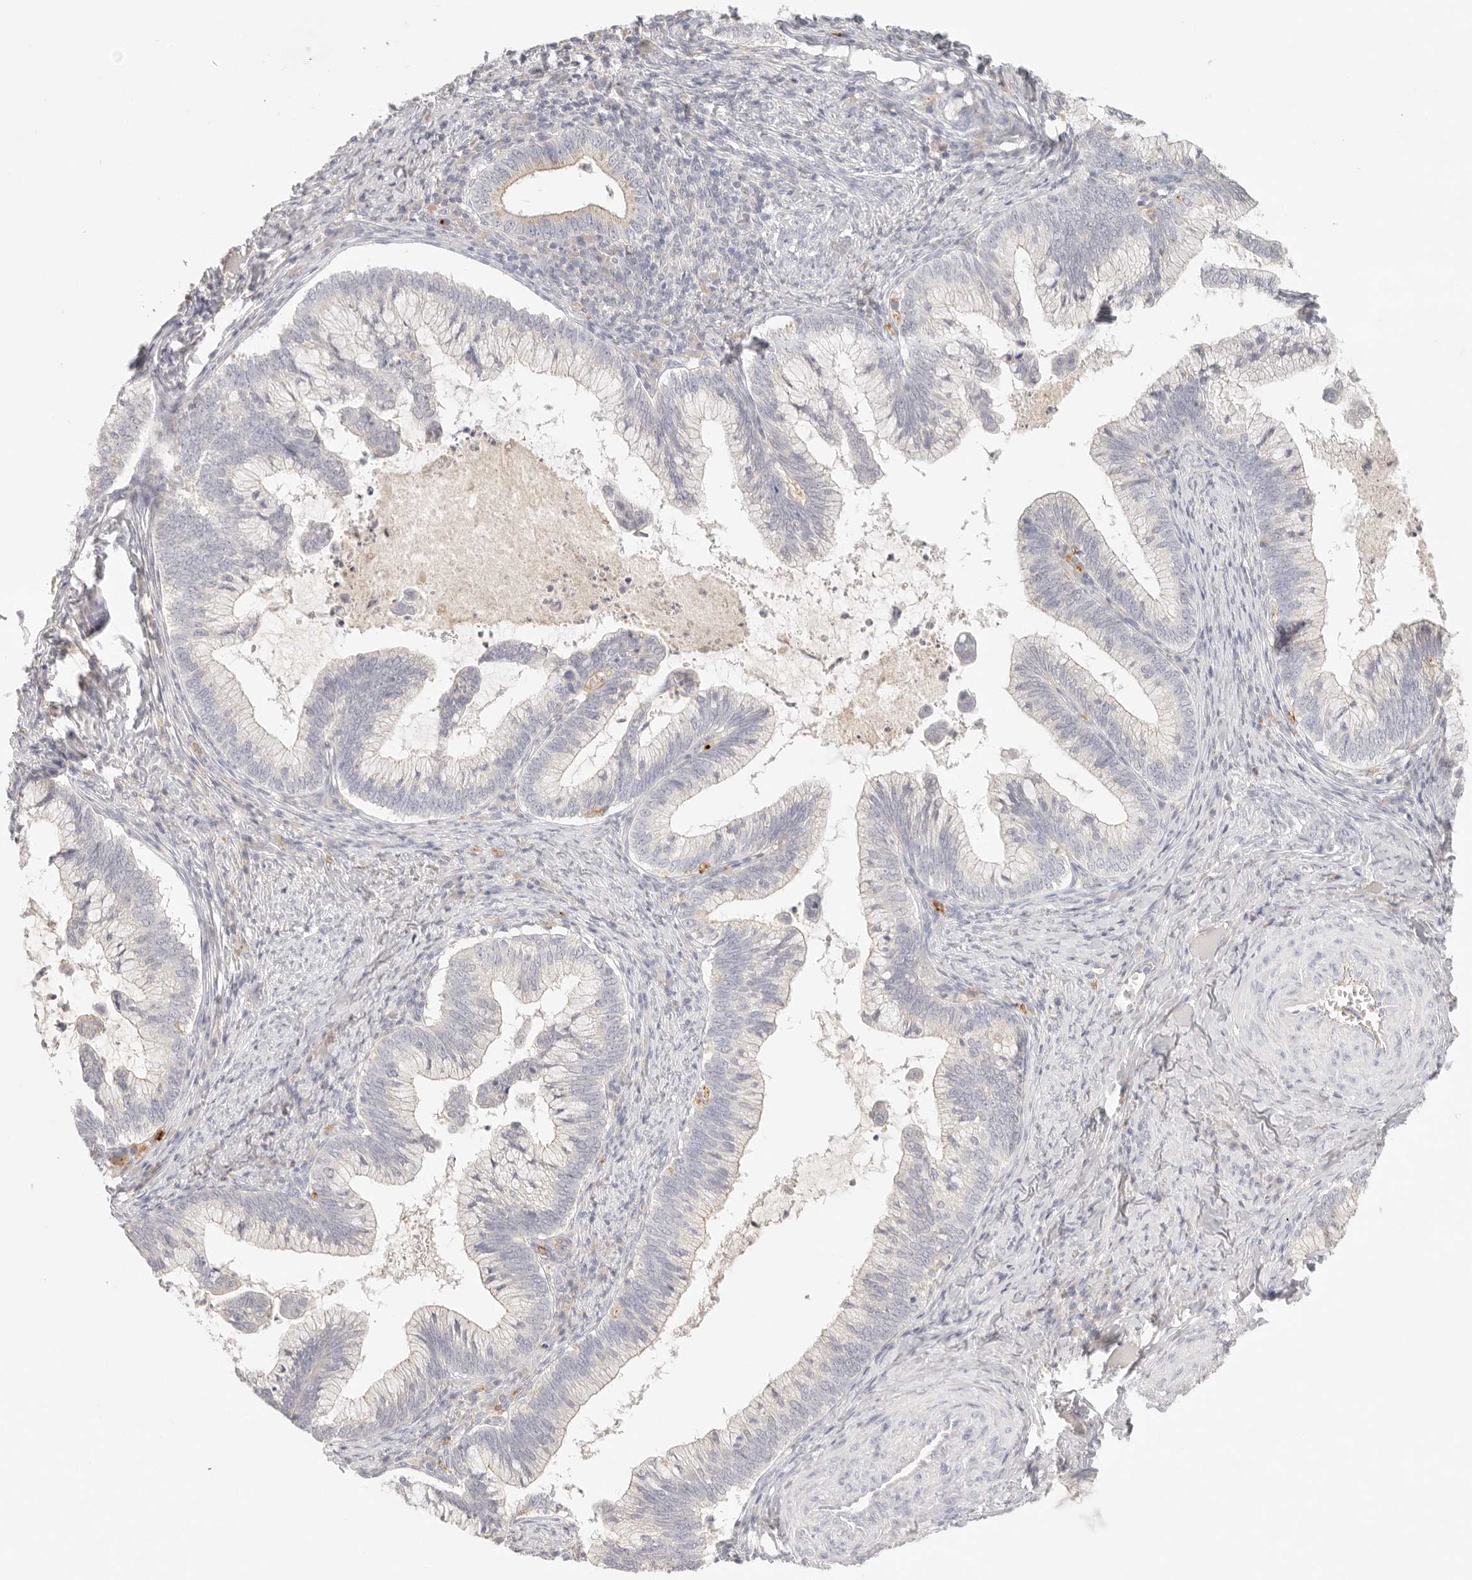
{"staining": {"intensity": "negative", "quantity": "none", "location": "none"}, "tissue": "cervical cancer", "cell_type": "Tumor cells", "image_type": "cancer", "snomed": [{"axis": "morphology", "description": "Adenocarcinoma, NOS"}, {"axis": "topography", "description": "Cervix"}], "caption": "DAB immunohistochemical staining of cervical cancer (adenocarcinoma) displays no significant staining in tumor cells.", "gene": "CEP120", "patient": {"sex": "female", "age": 36}}